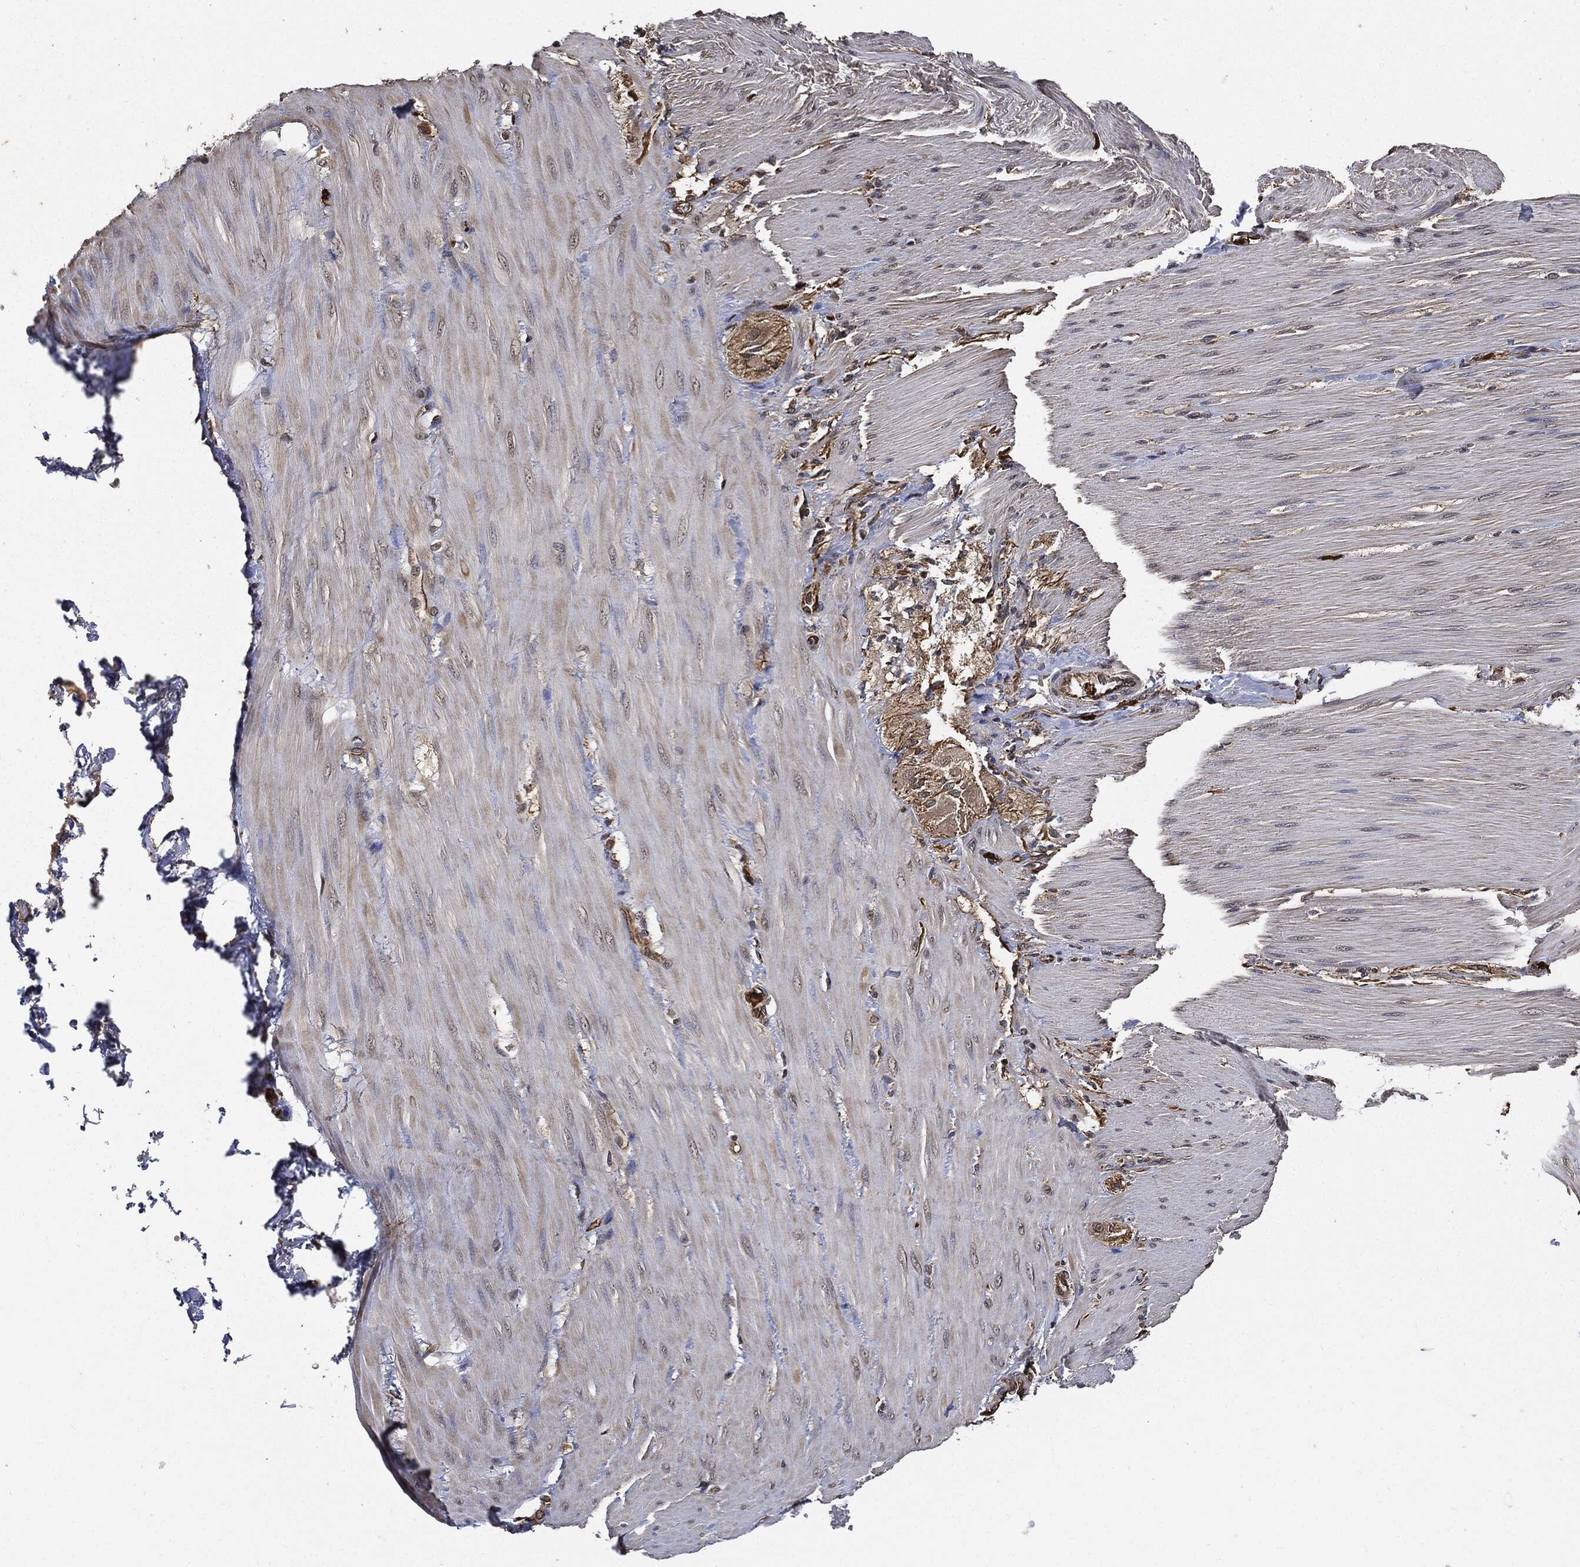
{"staining": {"intensity": "negative", "quantity": "none", "location": "none"}, "tissue": "soft tissue", "cell_type": "Fibroblasts", "image_type": "normal", "snomed": [{"axis": "morphology", "description": "Normal tissue, NOS"}, {"axis": "topography", "description": "Smooth muscle"}, {"axis": "topography", "description": "Duodenum"}, {"axis": "topography", "description": "Peripheral nerve tissue"}], "caption": "IHC of normal soft tissue shows no staining in fibroblasts. The staining was performed using DAB to visualize the protein expression in brown, while the nuclei were stained in blue with hematoxylin (Magnification: 20x).", "gene": "S100A9", "patient": {"sex": "female", "age": 61}}